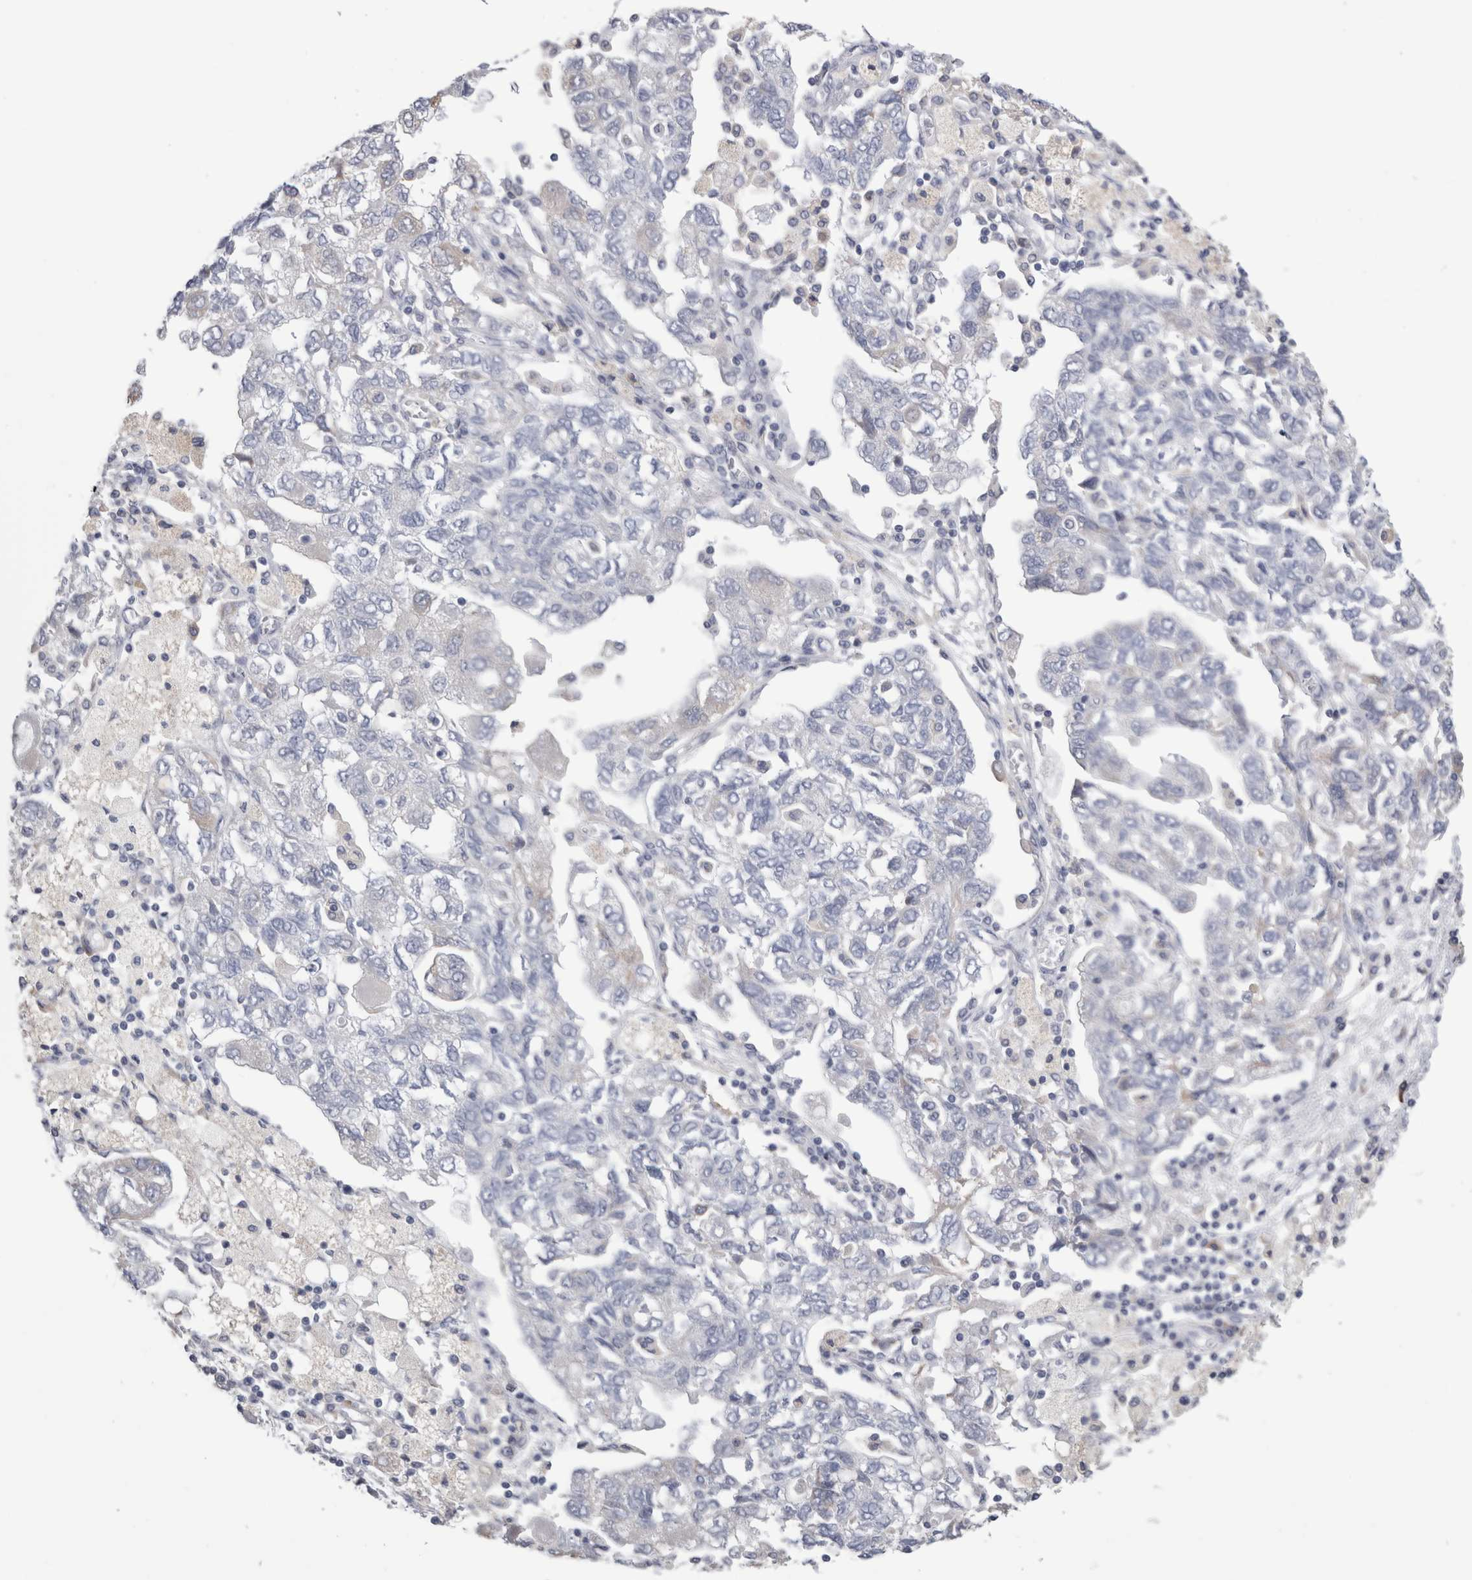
{"staining": {"intensity": "negative", "quantity": "none", "location": "none"}, "tissue": "ovarian cancer", "cell_type": "Tumor cells", "image_type": "cancer", "snomed": [{"axis": "morphology", "description": "Carcinoma, NOS"}, {"axis": "morphology", "description": "Cystadenocarcinoma, serous, NOS"}, {"axis": "topography", "description": "Ovary"}], "caption": "There is no significant expression in tumor cells of serous cystadenocarcinoma (ovarian). (Immunohistochemistry (ihc), brightfield microscopy, high magnification).", "gene": "SMAP2", "patient": {"sex": "female", "age": 69}}